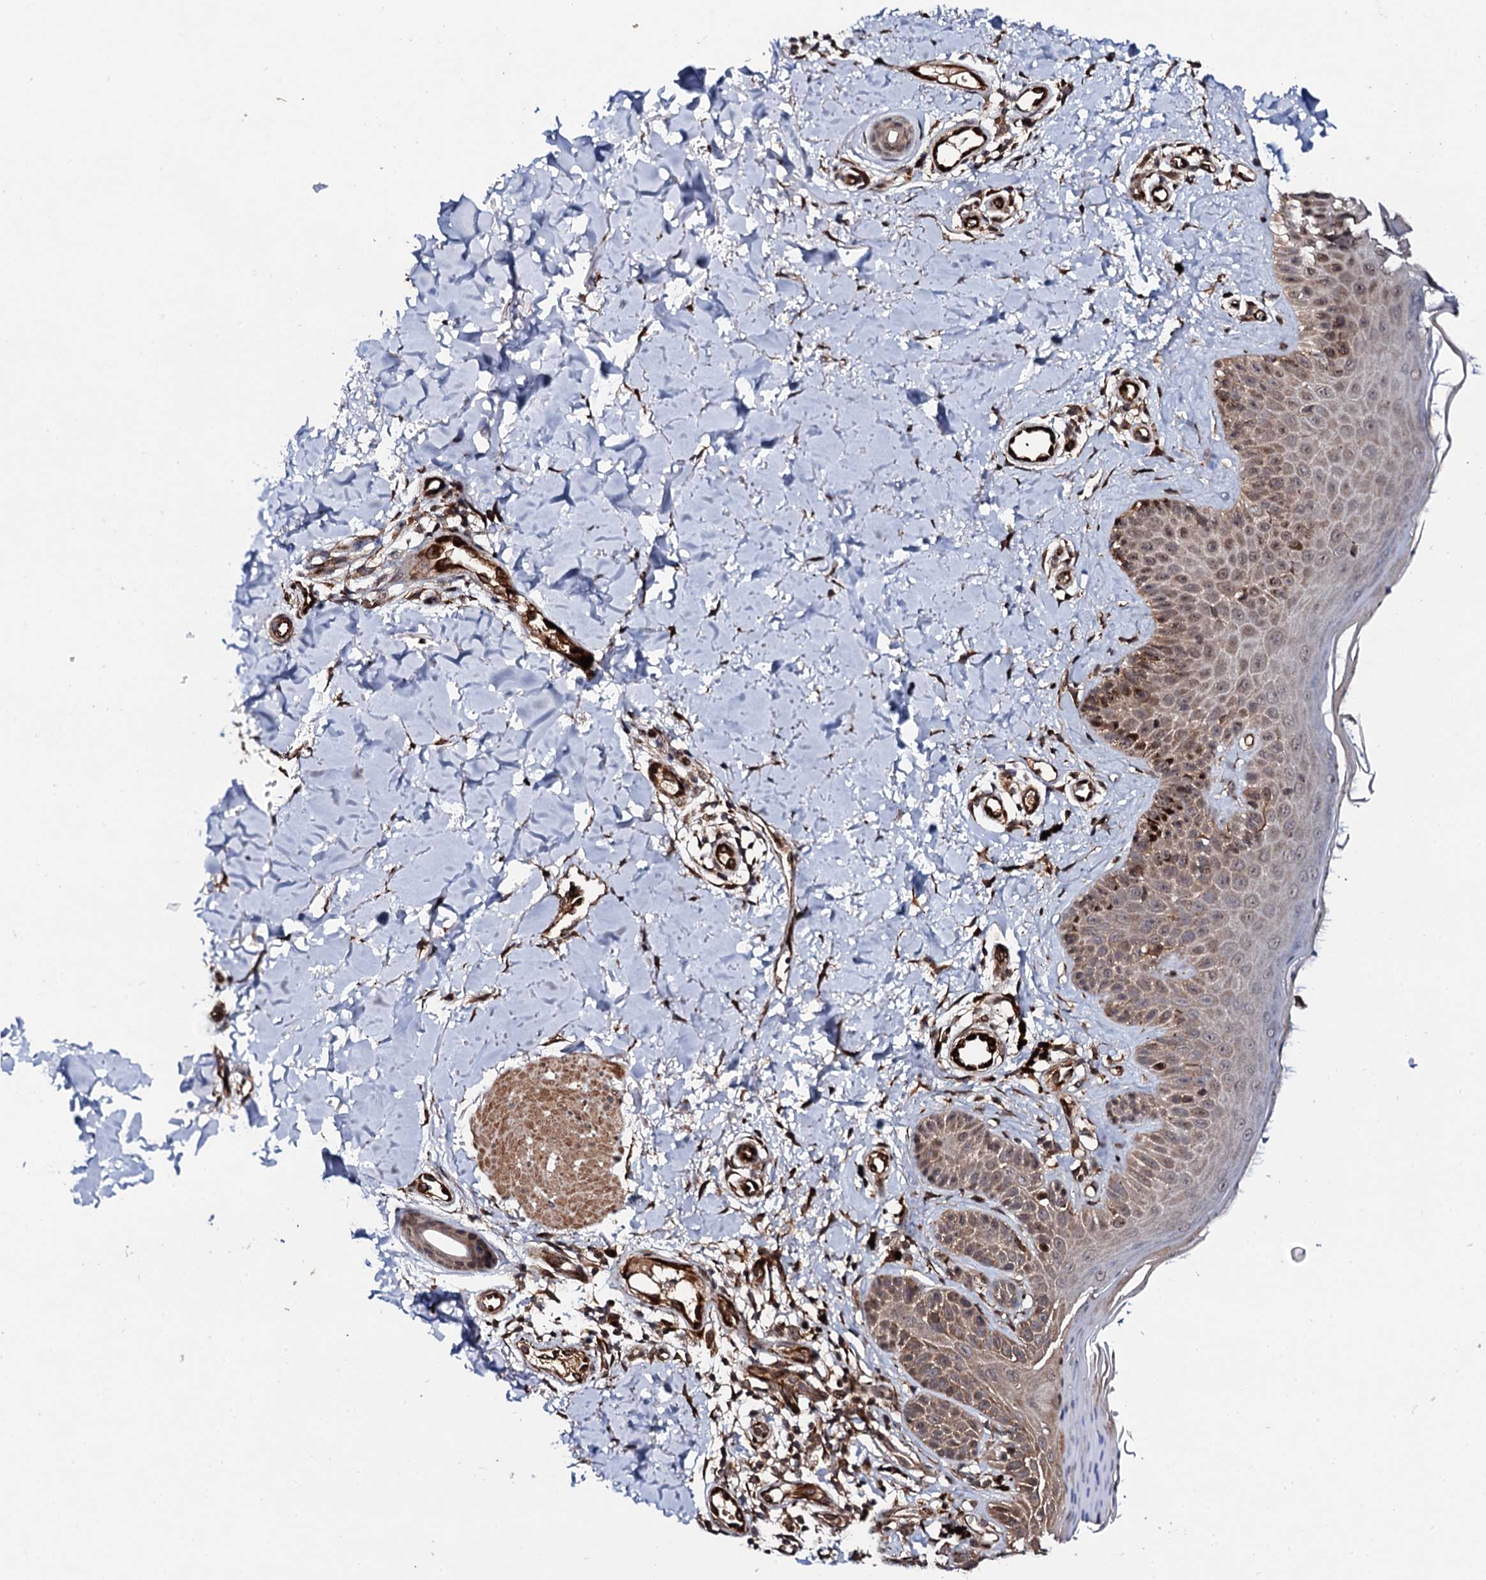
{"staining": {"intensity": "strong", "quantity": ">75%", "location": "cytoplasmic/membranous"}, "tissue": "skin", "cell_type": "Fibroblasts", "image_type": "normal", "snomed": [{"axis": "morphology", "description": "Normal tissue, NOS"}, {"axis": "topography", "description": "Skin"}], "caption": "Immunohistochemistry (IHC) (DAB) staining of benign skin reveals strong cytoplasmic/membranous protein positivity in about >75% of fibroblasts. (DAB (3,3'-diaminobenzidine) IHC, brown staining for protein, blue staining for nuclei).", "gene": "FAM111A", "patient": {"sex": "male", "age": 52}}